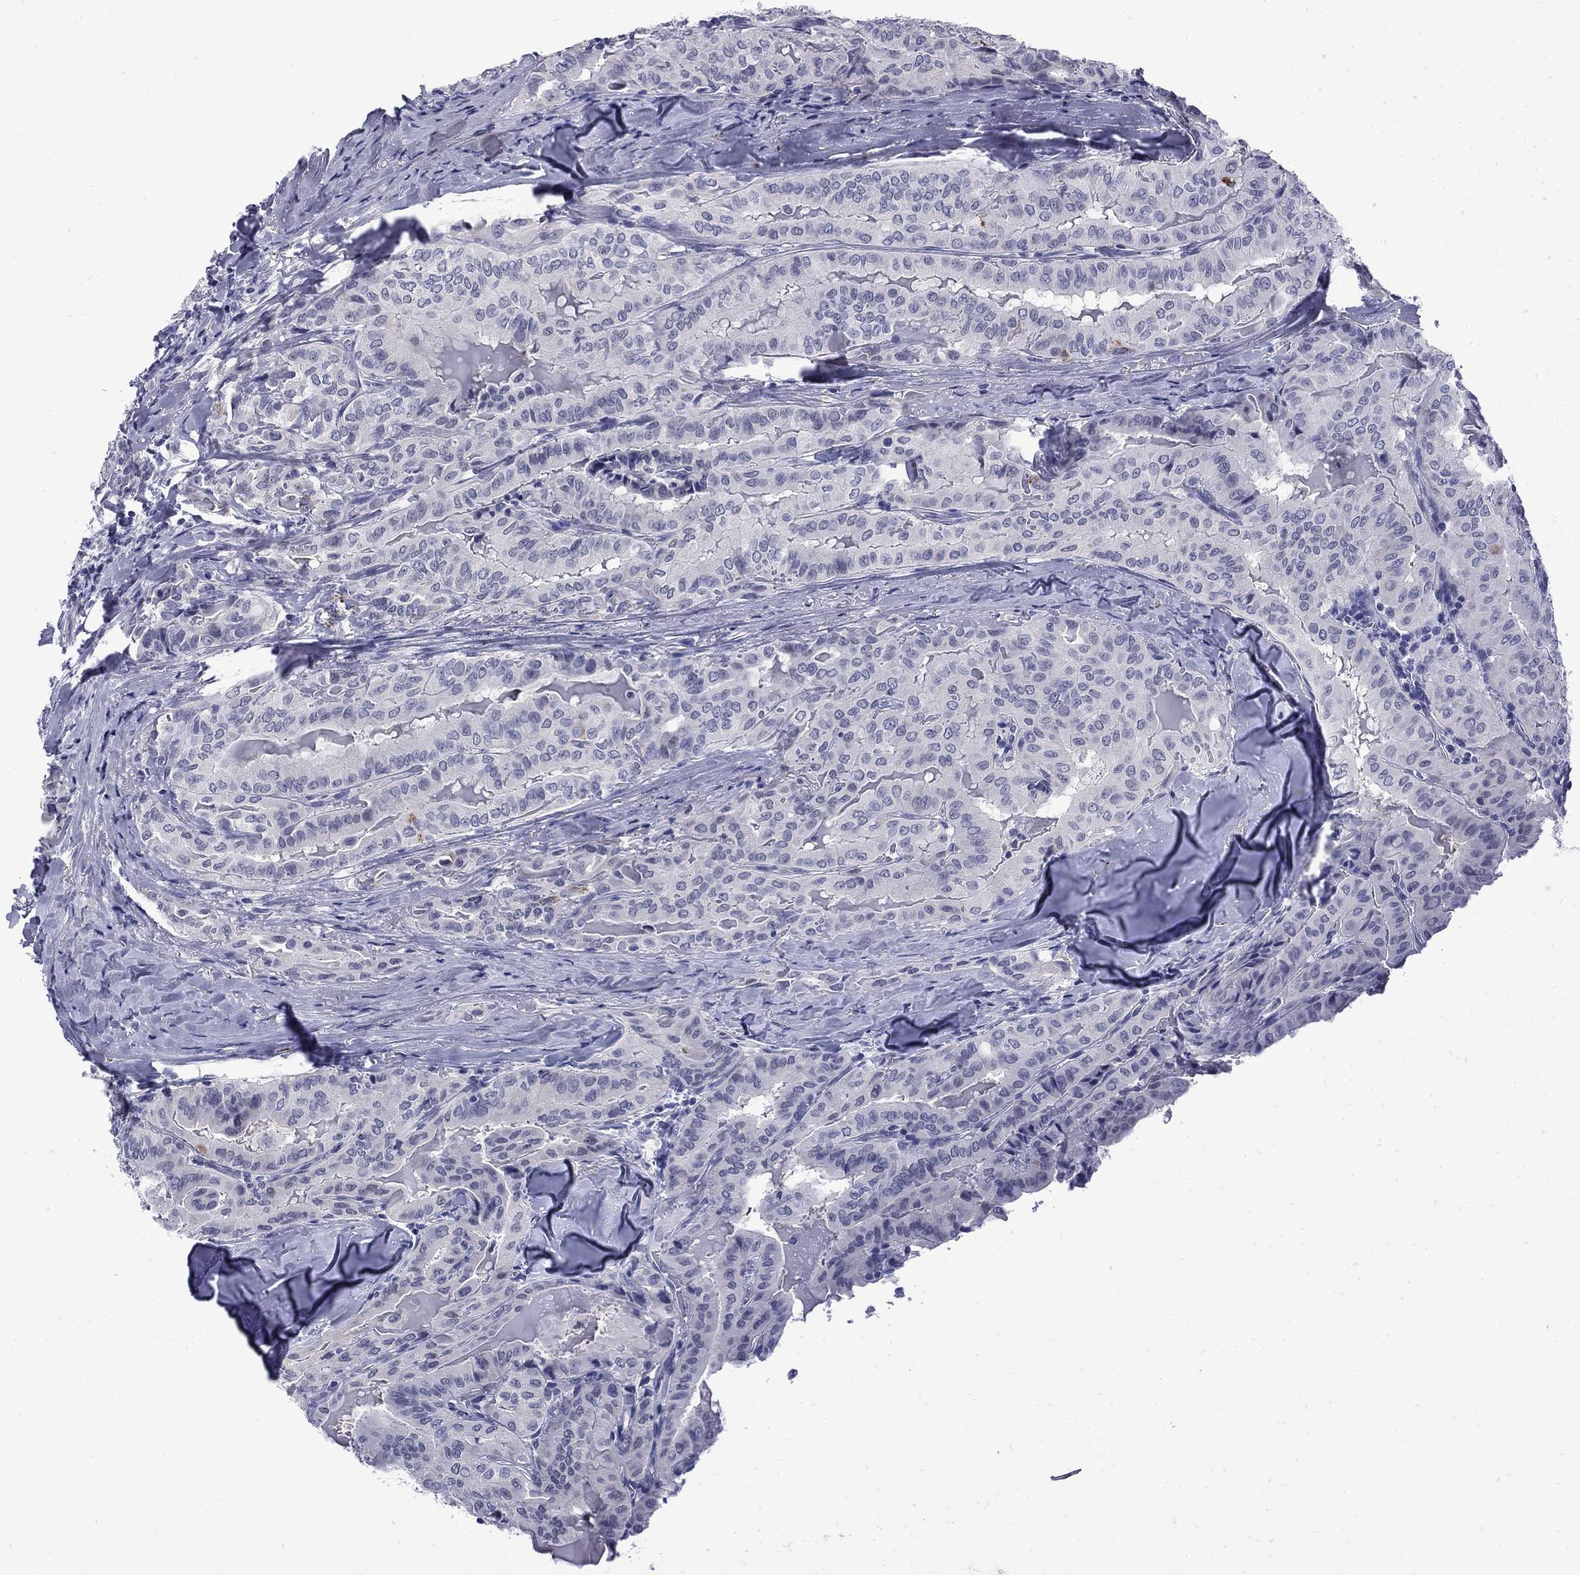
{"staining": {"intensity": "negative", "quantity": "none", "location": "none"}, "tissue": "thyroid cancer", "cell_type": "Tumor cells", "image_type": "cancer", "snomed": [{"axis": "morphology", "description": "Papillary adenocarcinoma, NOS"}, {"axis": "topography", "description": "Thyroid gland"}], "caption": "Photomicrograph shows no protein positivity in tumor cells of thyroid papillary adenocarcinoma tissue.", "gene": "MGARP", "patient": {"sex": "female", "age": 68}}